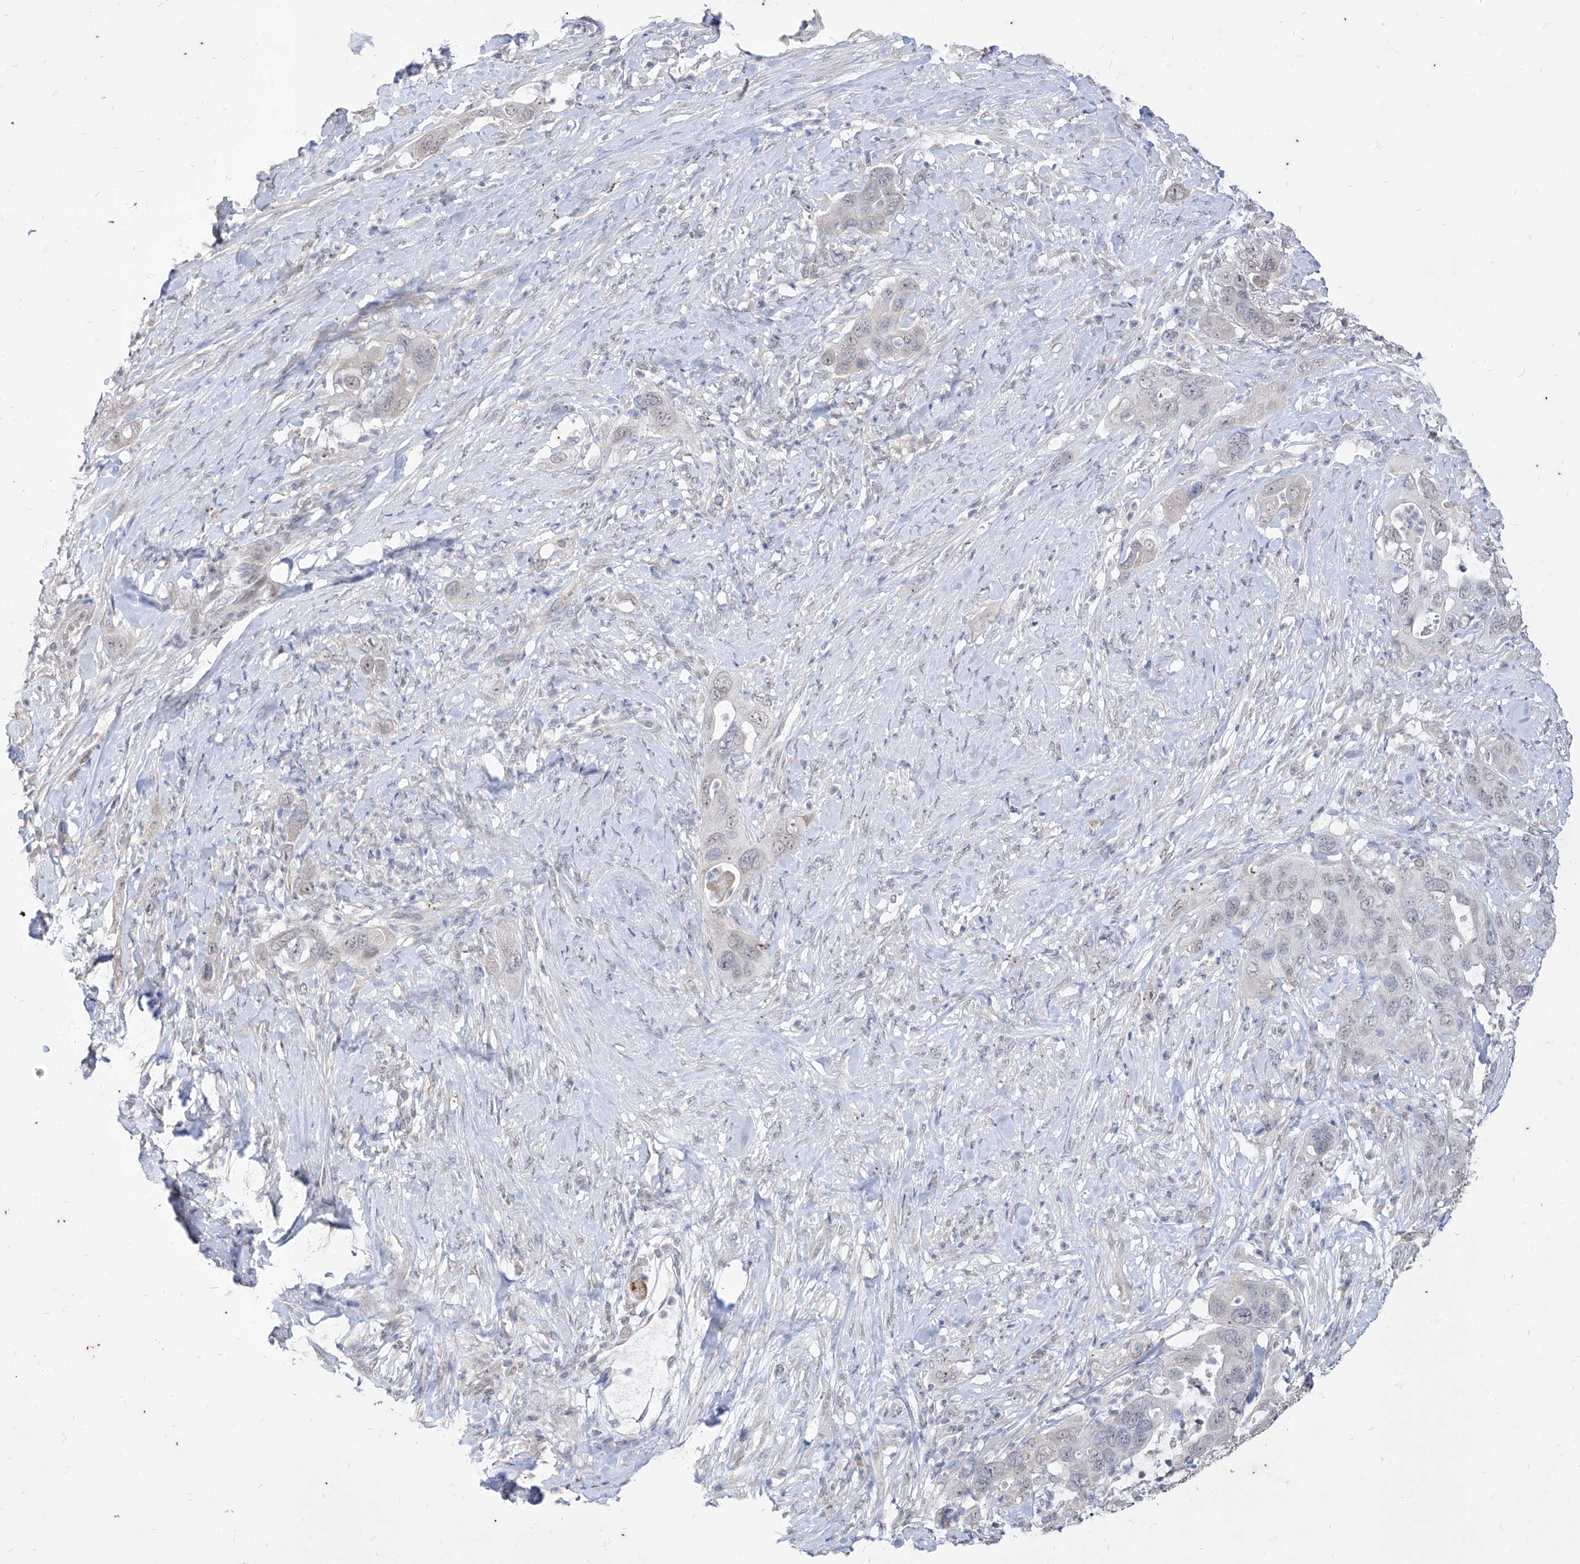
{"staining": {"intensity": "negative", "quantity": "none", "location": "none"}, "tissue": "pancreatic cancer", "cell_type": "Tumor cells", "image_type": "cancer", "snomed": [{"axis": "morphology", "description": "Adenocarcinoma, NOS"}, {"axis": "topography", "description": "Pancreas"}], "caption": "An image of human pancreatic cancer (adenocarcinoma) is negative for staining in tumor cells.", "gene": "PHF20L1", "patient": {"sex": "female", "age": 71}}